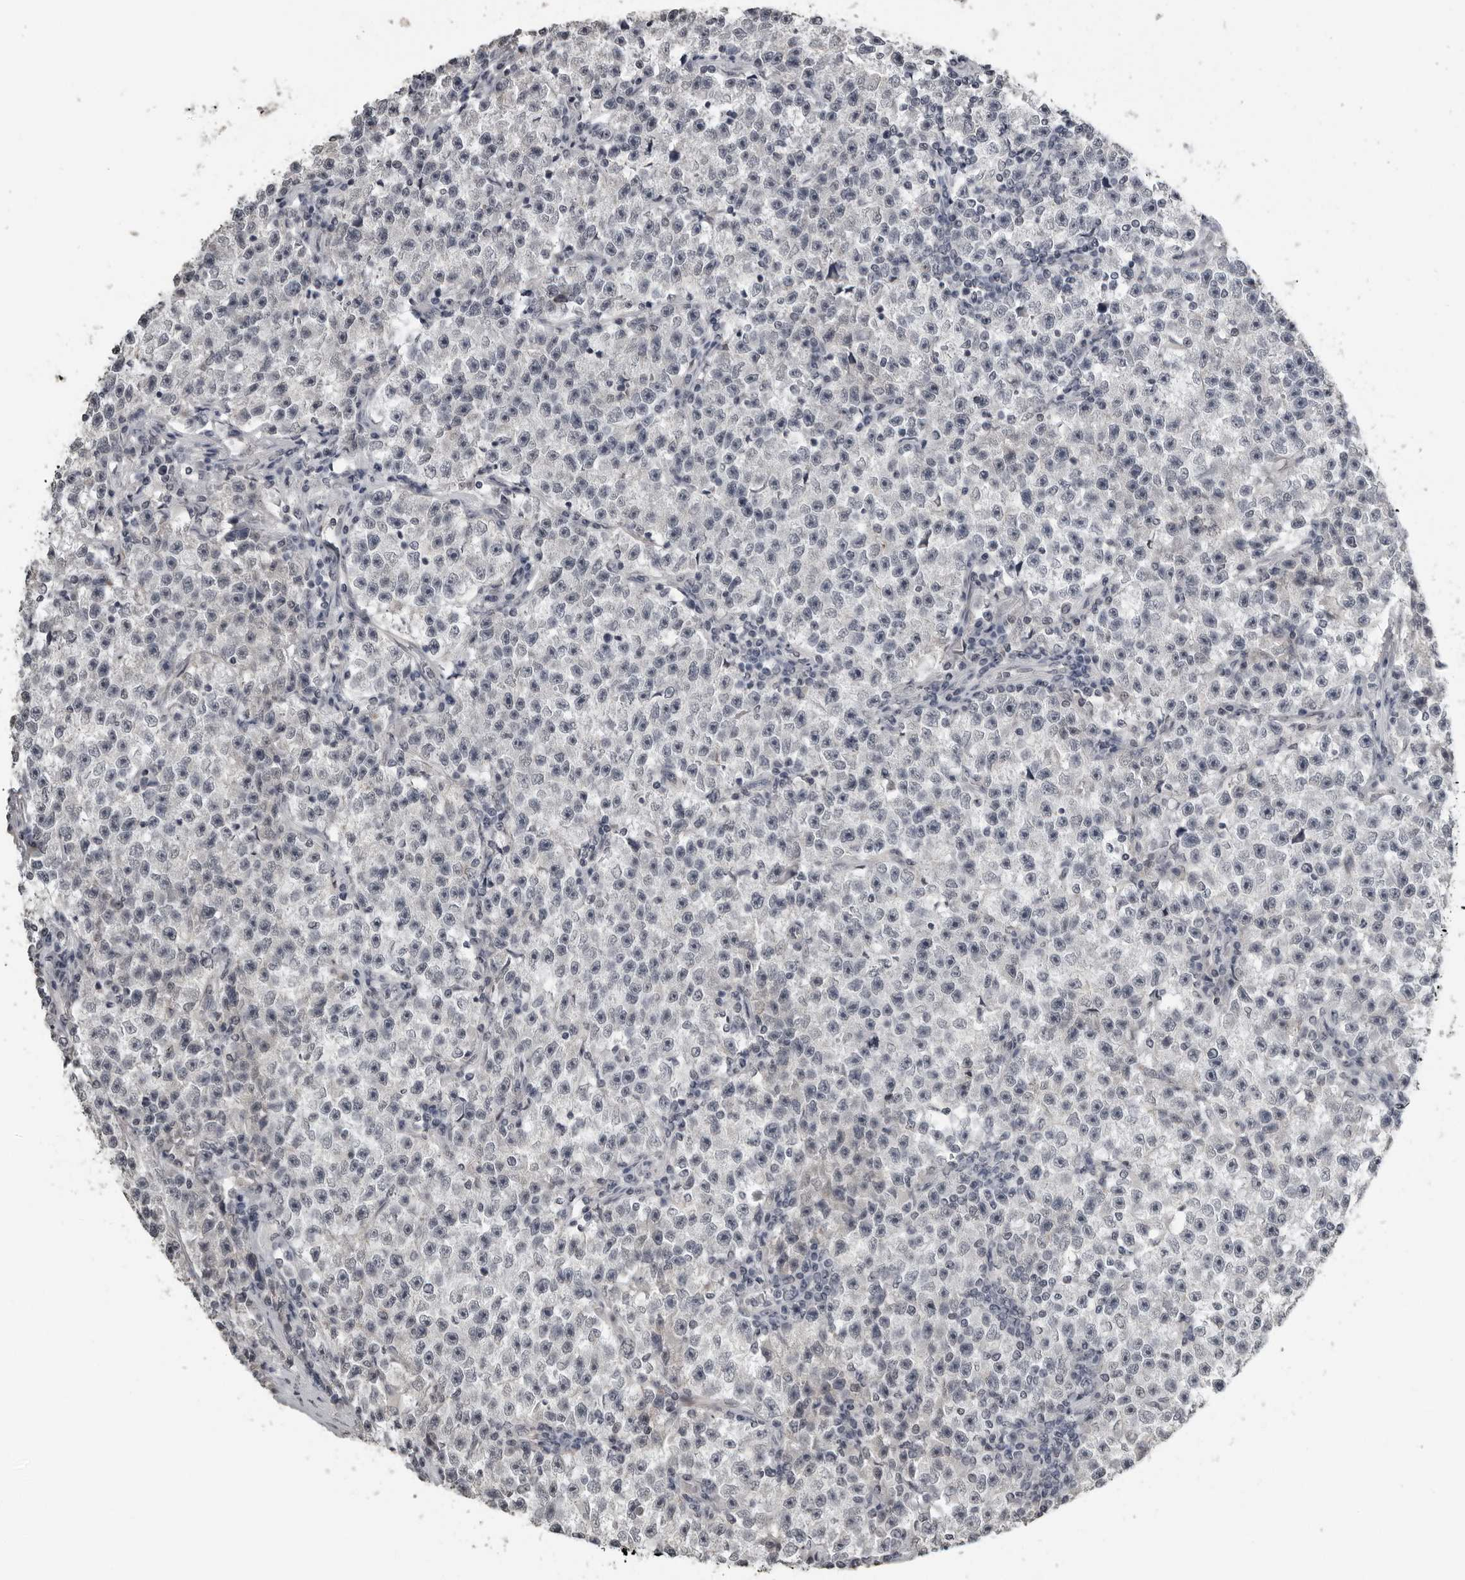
{"staining": {"intensity": "negative", "quantity": "none", "location": "none"}, "tissue": "testis cancer", "cell_type": "Tumor cells", "image_type": "cancer", "snomed": [{"axis": "morphology", "description": "Seminoma, NOS"}, {"axis": "topography", "description": "Testis"}], "caption": "DAB immunohistochemical staining of testis cancer demonstrates no significant expression in tumor cells.", "gene": "PRRX2", "patient": {"sex": "male", "age": 22}}